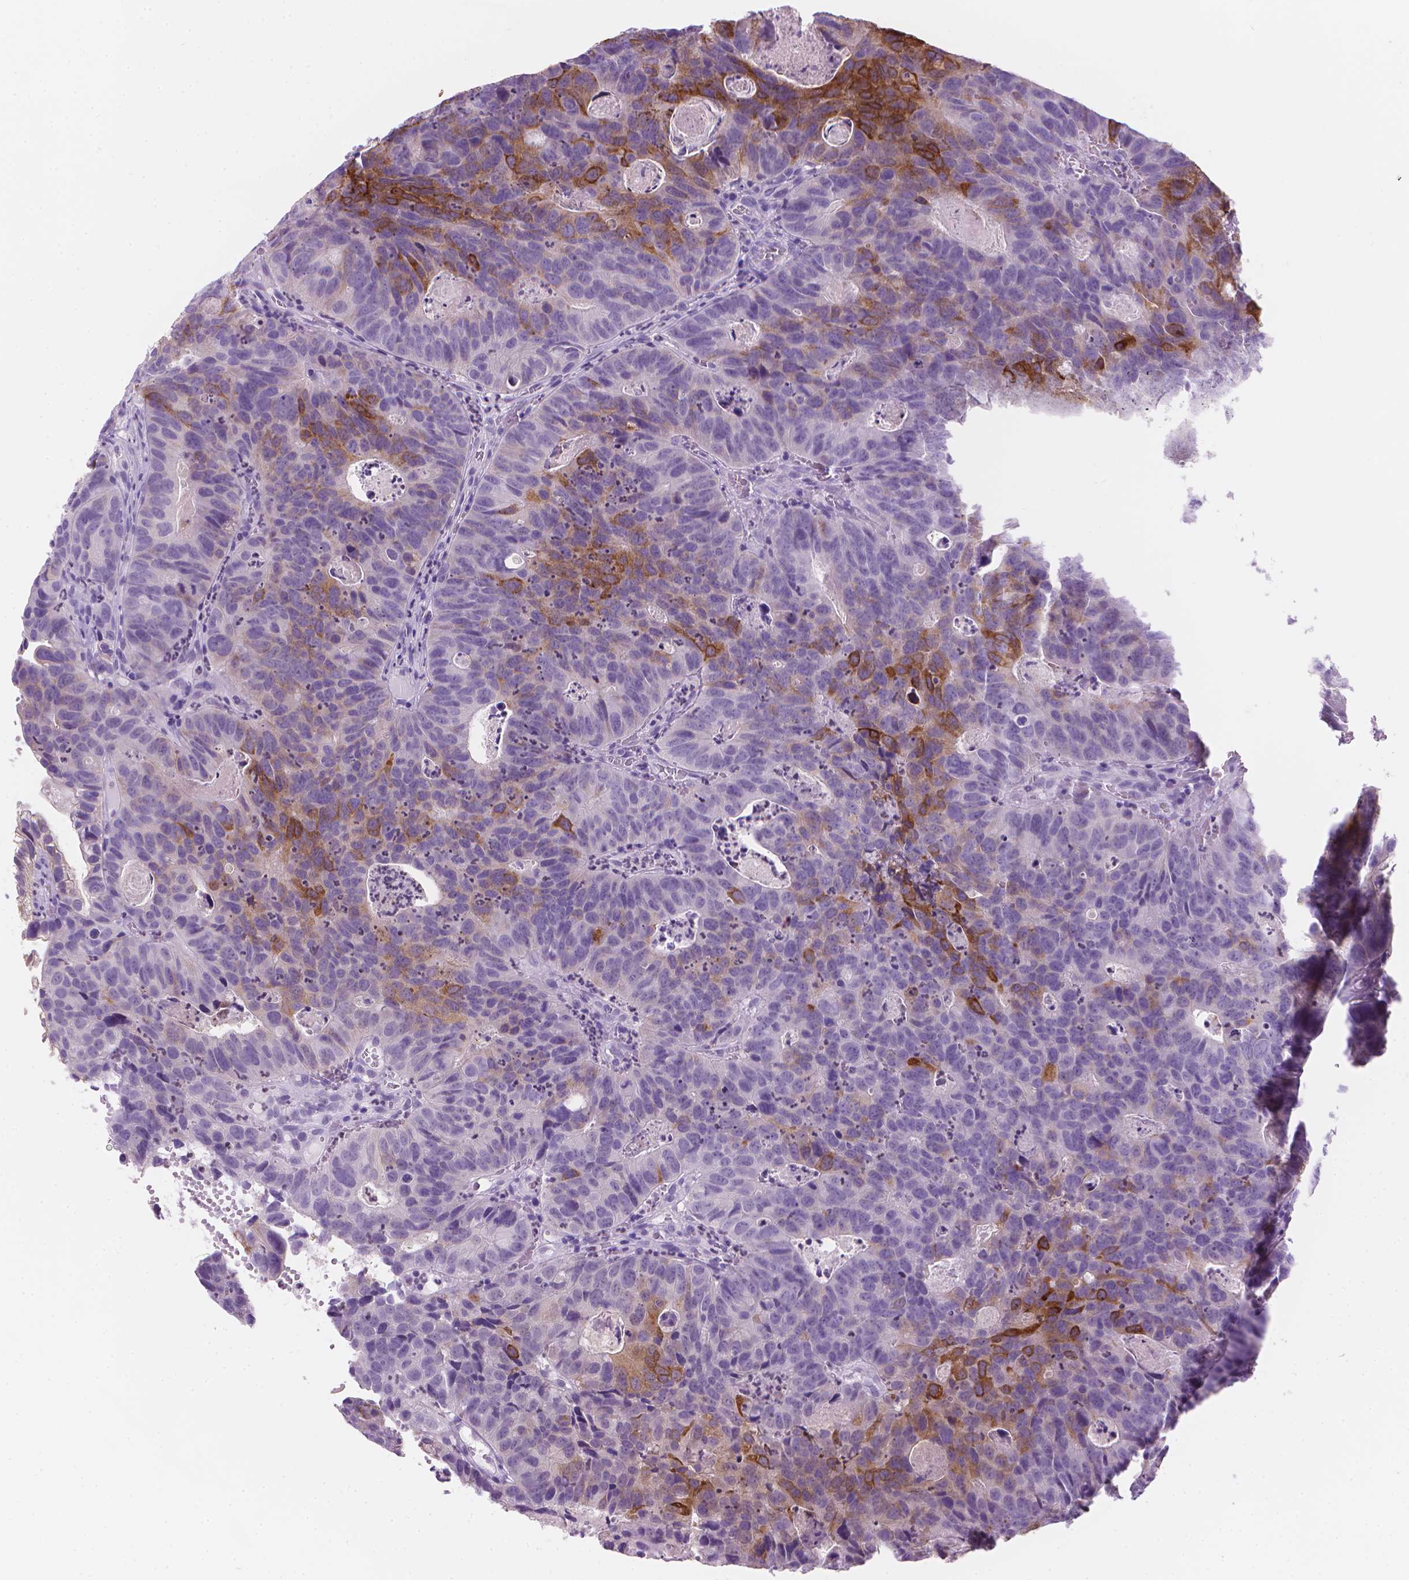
{"staining": {"intensity": "strong", "quantity": "<25%", "location": "cytoplasmic/membranous"}, "tissue": "head and neck cancer", "cell_type": "Tumor cells", "image_type": "cancer", "snomed": [{"axis": "morphology", "description": "Adenocarcinoma, NOS"}, {"axis": "topography", "description": "Head-Neck"}], "caption": "A medium amount of strong cytoplasmic/membranous positivity is appreciated in approximately <25% of tumor cells in head and neck cancer tissue.", "gene": "TTC29", "patient": {"sex": "male", "age": 62}}